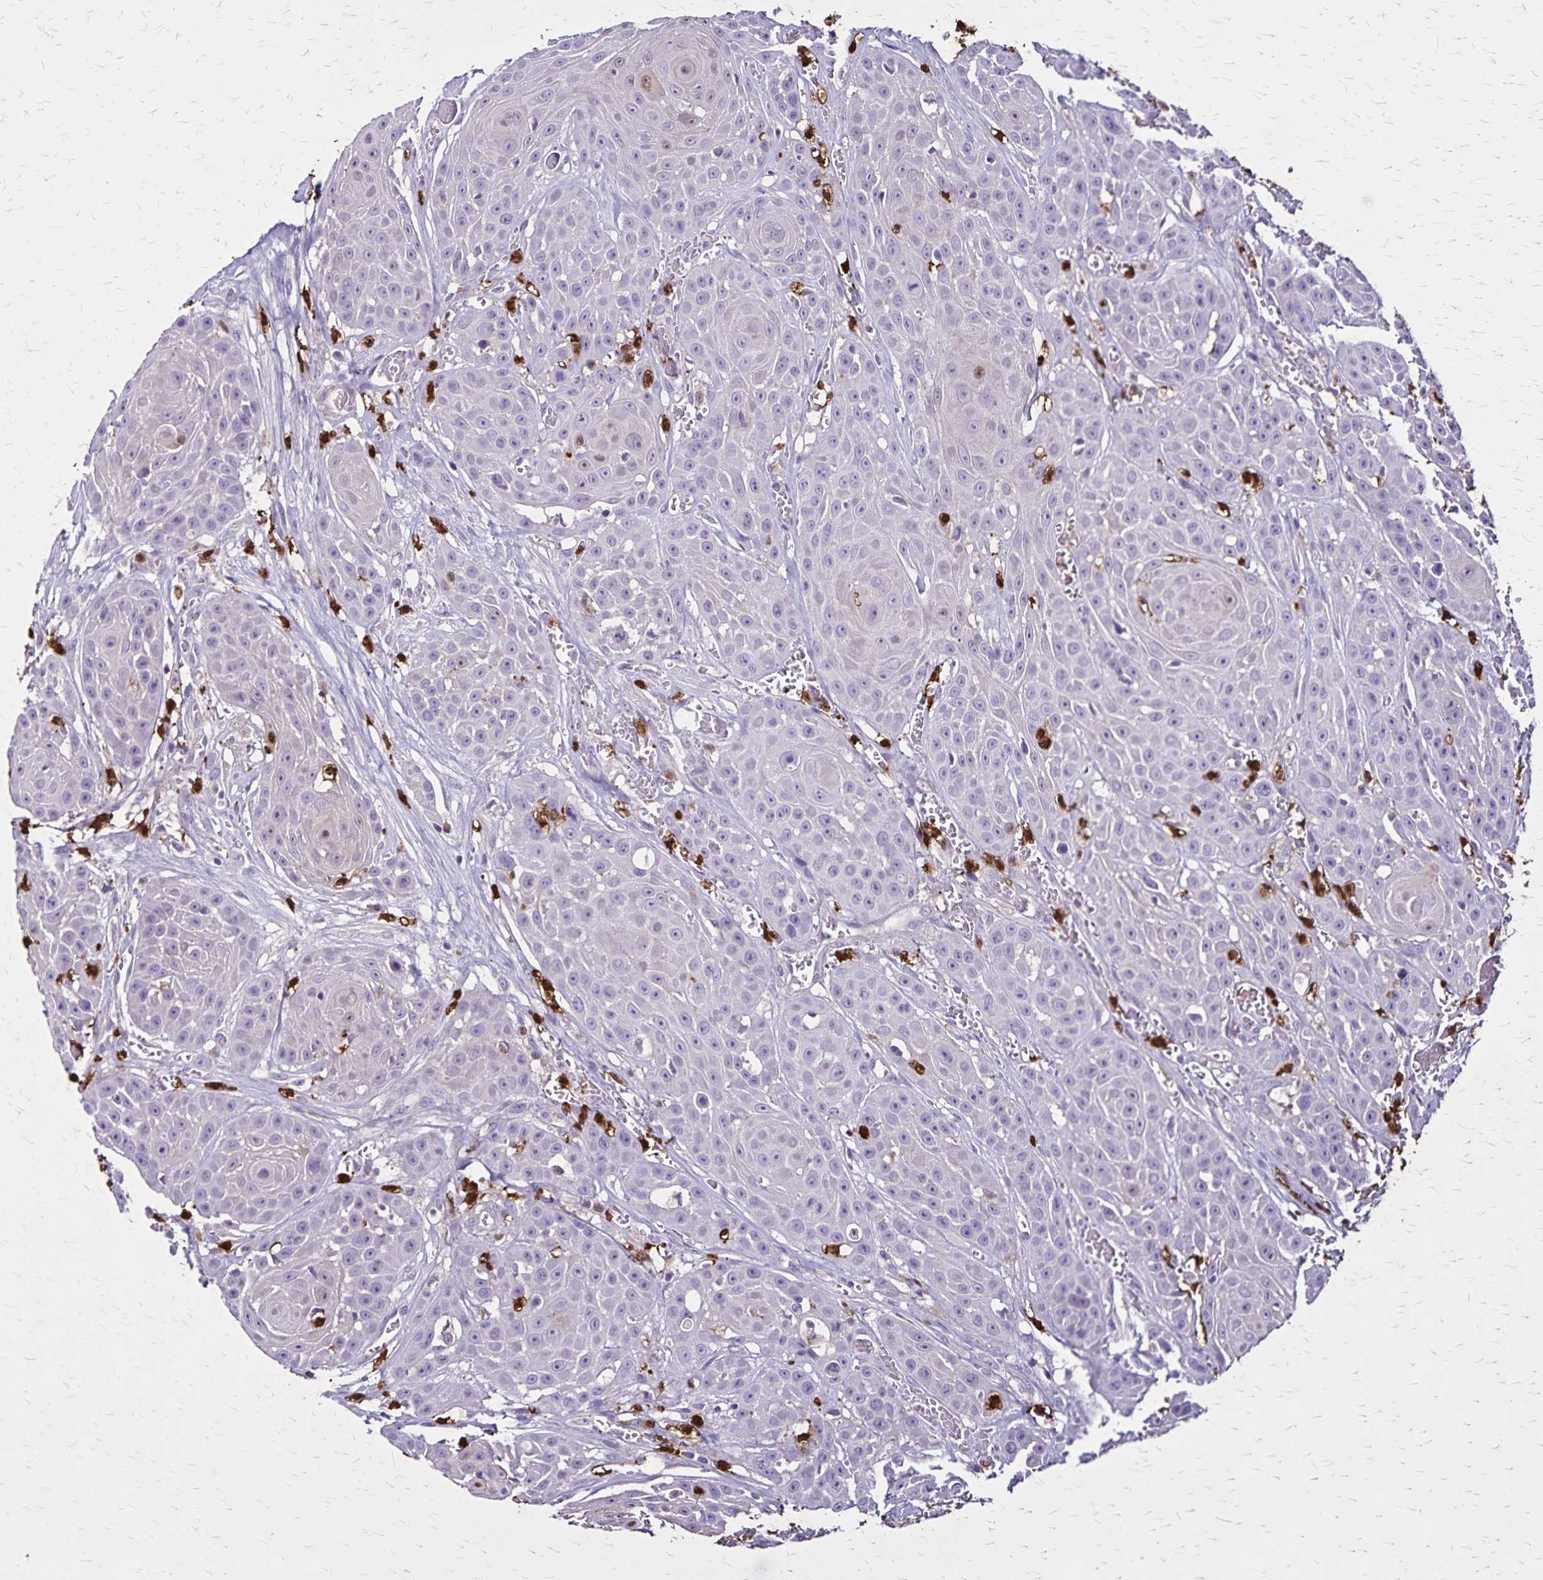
{"staining": {"intensity": "negative", "quantity": "none", "location": "none"}, "tissue": "head and neck cancer", "cell_type": "Tumor cells", "image_type": "cancer", "snomed": [{"axis": "morphology", "description": "Squamous cell carcinoma, NOS"}, {"axis": "topography", "description": "Oral tissue"}, {"axis": "topography", "description": "Head-Neck"}], "caption": "Immunohistochemistry (IHC) image of neoplastic tissue: human head and neck cancer (squamous cell carcinoma) stained with DAB (3,3'-diaminobenzidine) exhibits no significant protein positivity in tumor cells.", "gene": "ULBP3", "patient": {"sex": "male", "age": 81}}